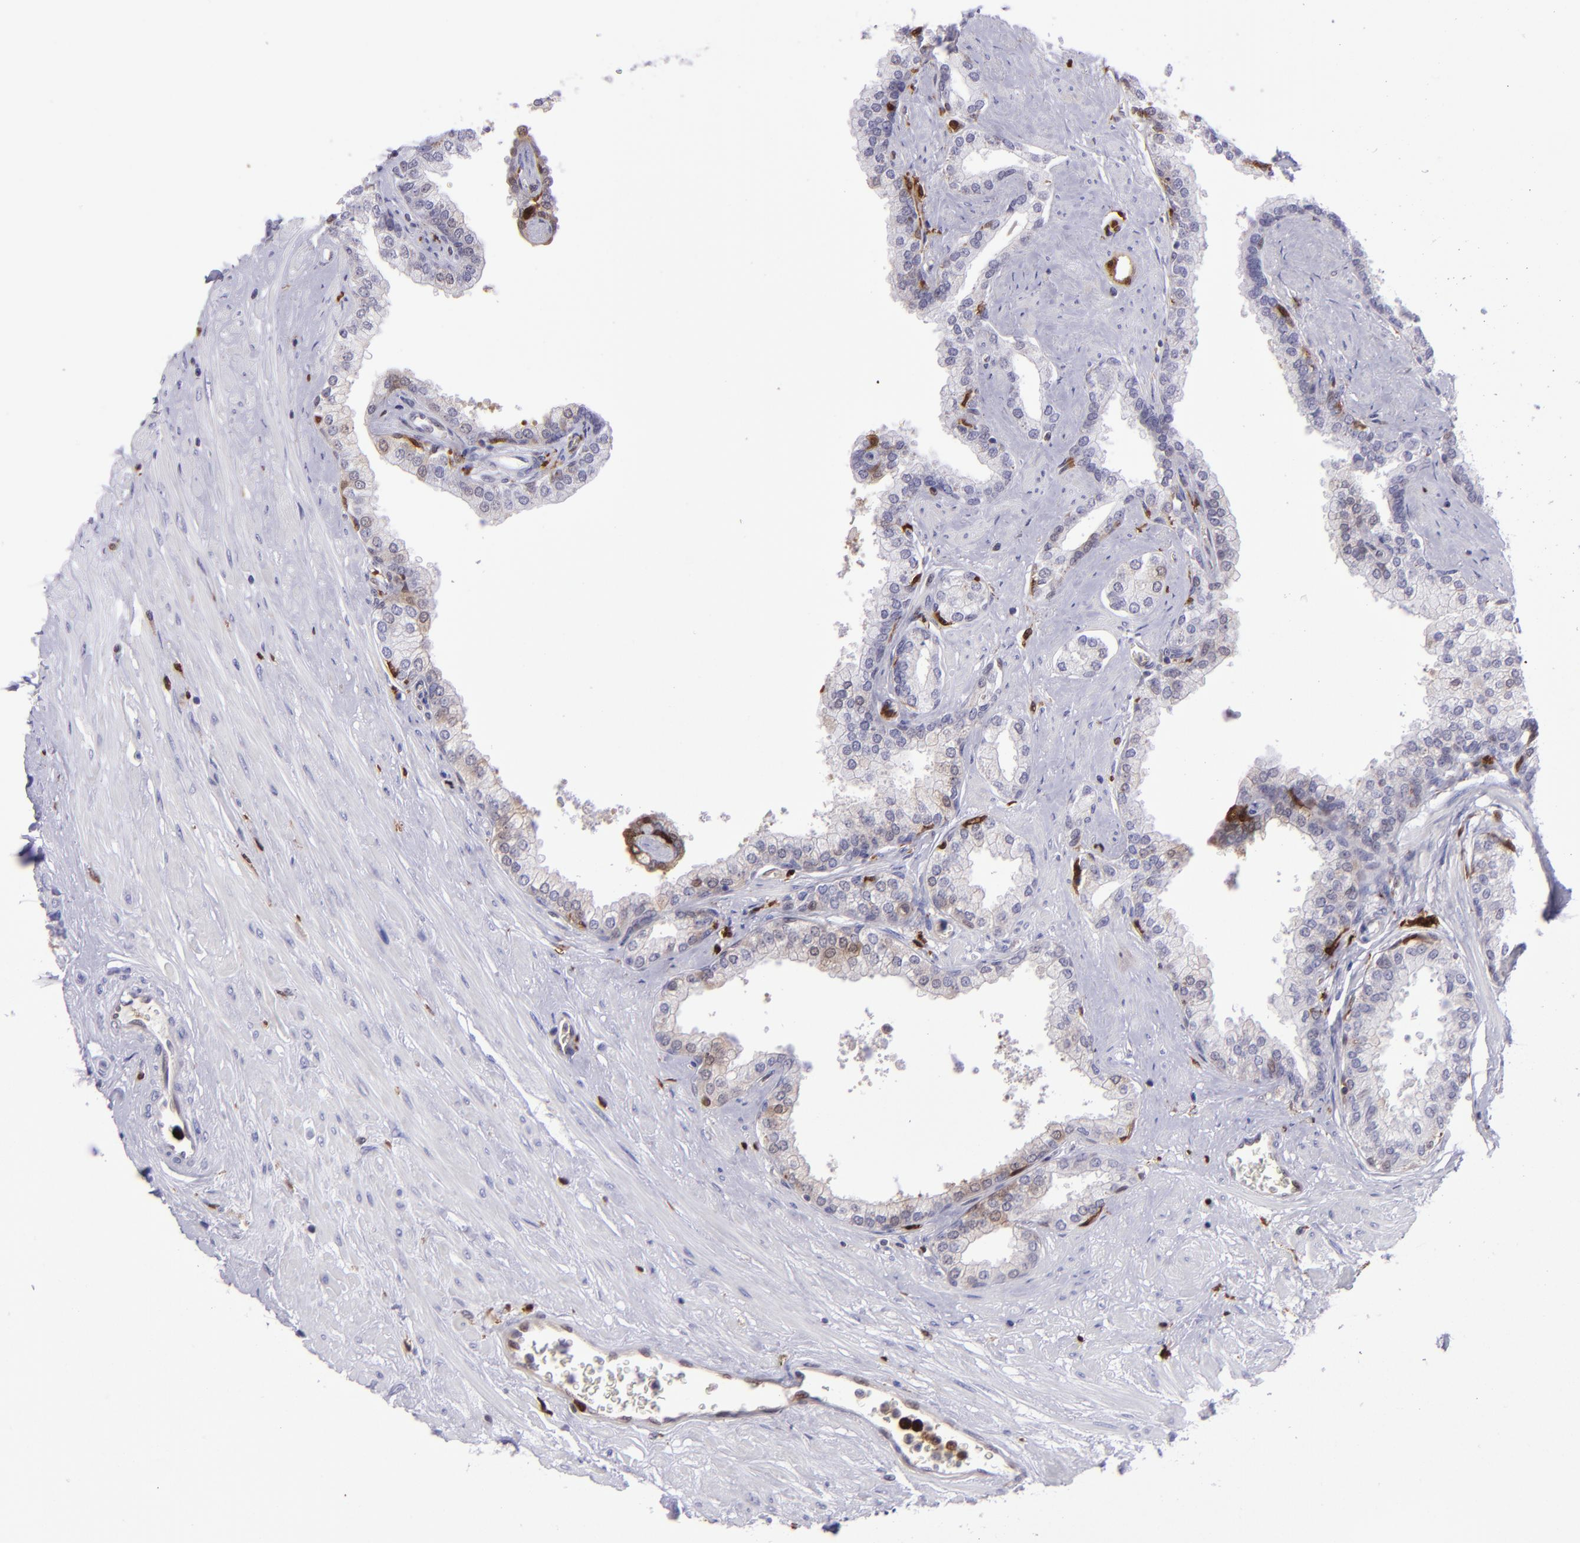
{"staining": {"intensity": "moderate", "quantity": "25%-75%", "location": "cytoplasmic/membranous,nuclear"}, "tissue": "prostate", "cell_type": "Glandular cells", "image_type": "normal", "snomed": [{"axis": "morphology", "description": "Normal tissue, NOS"}, {"axis": "topography", "description": "Prostate"}], "caption": "Benign prostate exhibits moderate cytoplasmic/membranous,nuclear staining in approximately 25%-75% of glandular cells, visualized by immunohistochemistry.", "gene": "TYMP", "patient": {"sex": "male", "age": 60}}